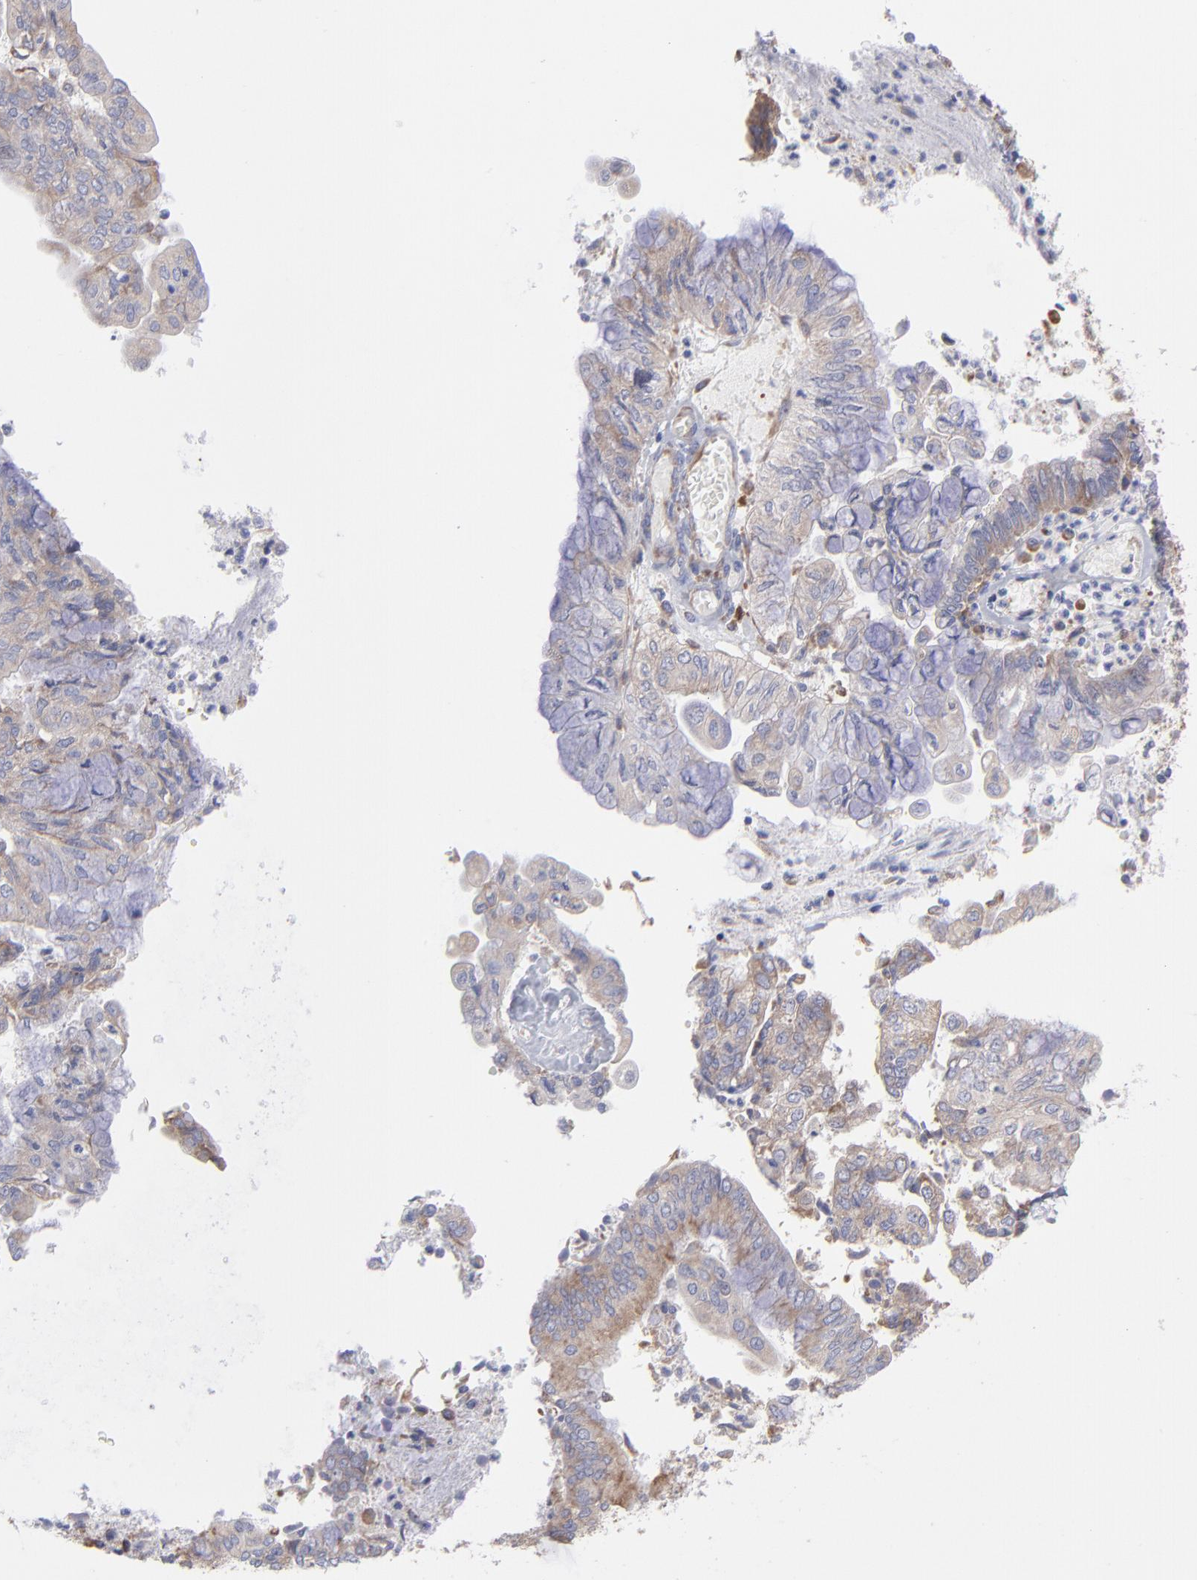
{"staining": {"intensity": "weak", "quantity": "25%-75%", "location": "cytoplasmic/membranous"}, "tissue": "endometrial cancer", "cell_type": "Tumor cells", "image_type": "cancer", "snomed": [{"axis": "morphology", "description": "Adenocarcinoma, NOS"}, {"axis": "topography", "description": "Endometrium"}], "caption": "Immunohistochemistry (DAB (3,3'-diaminobenzidine)) staining of endometrial cancer demonstrates weak cytoplasmic/membranous protein expression in about 25%-75% of tumor cells.", "gene": "RPLP0", "patient": {"sex": "female", "age": 59}}